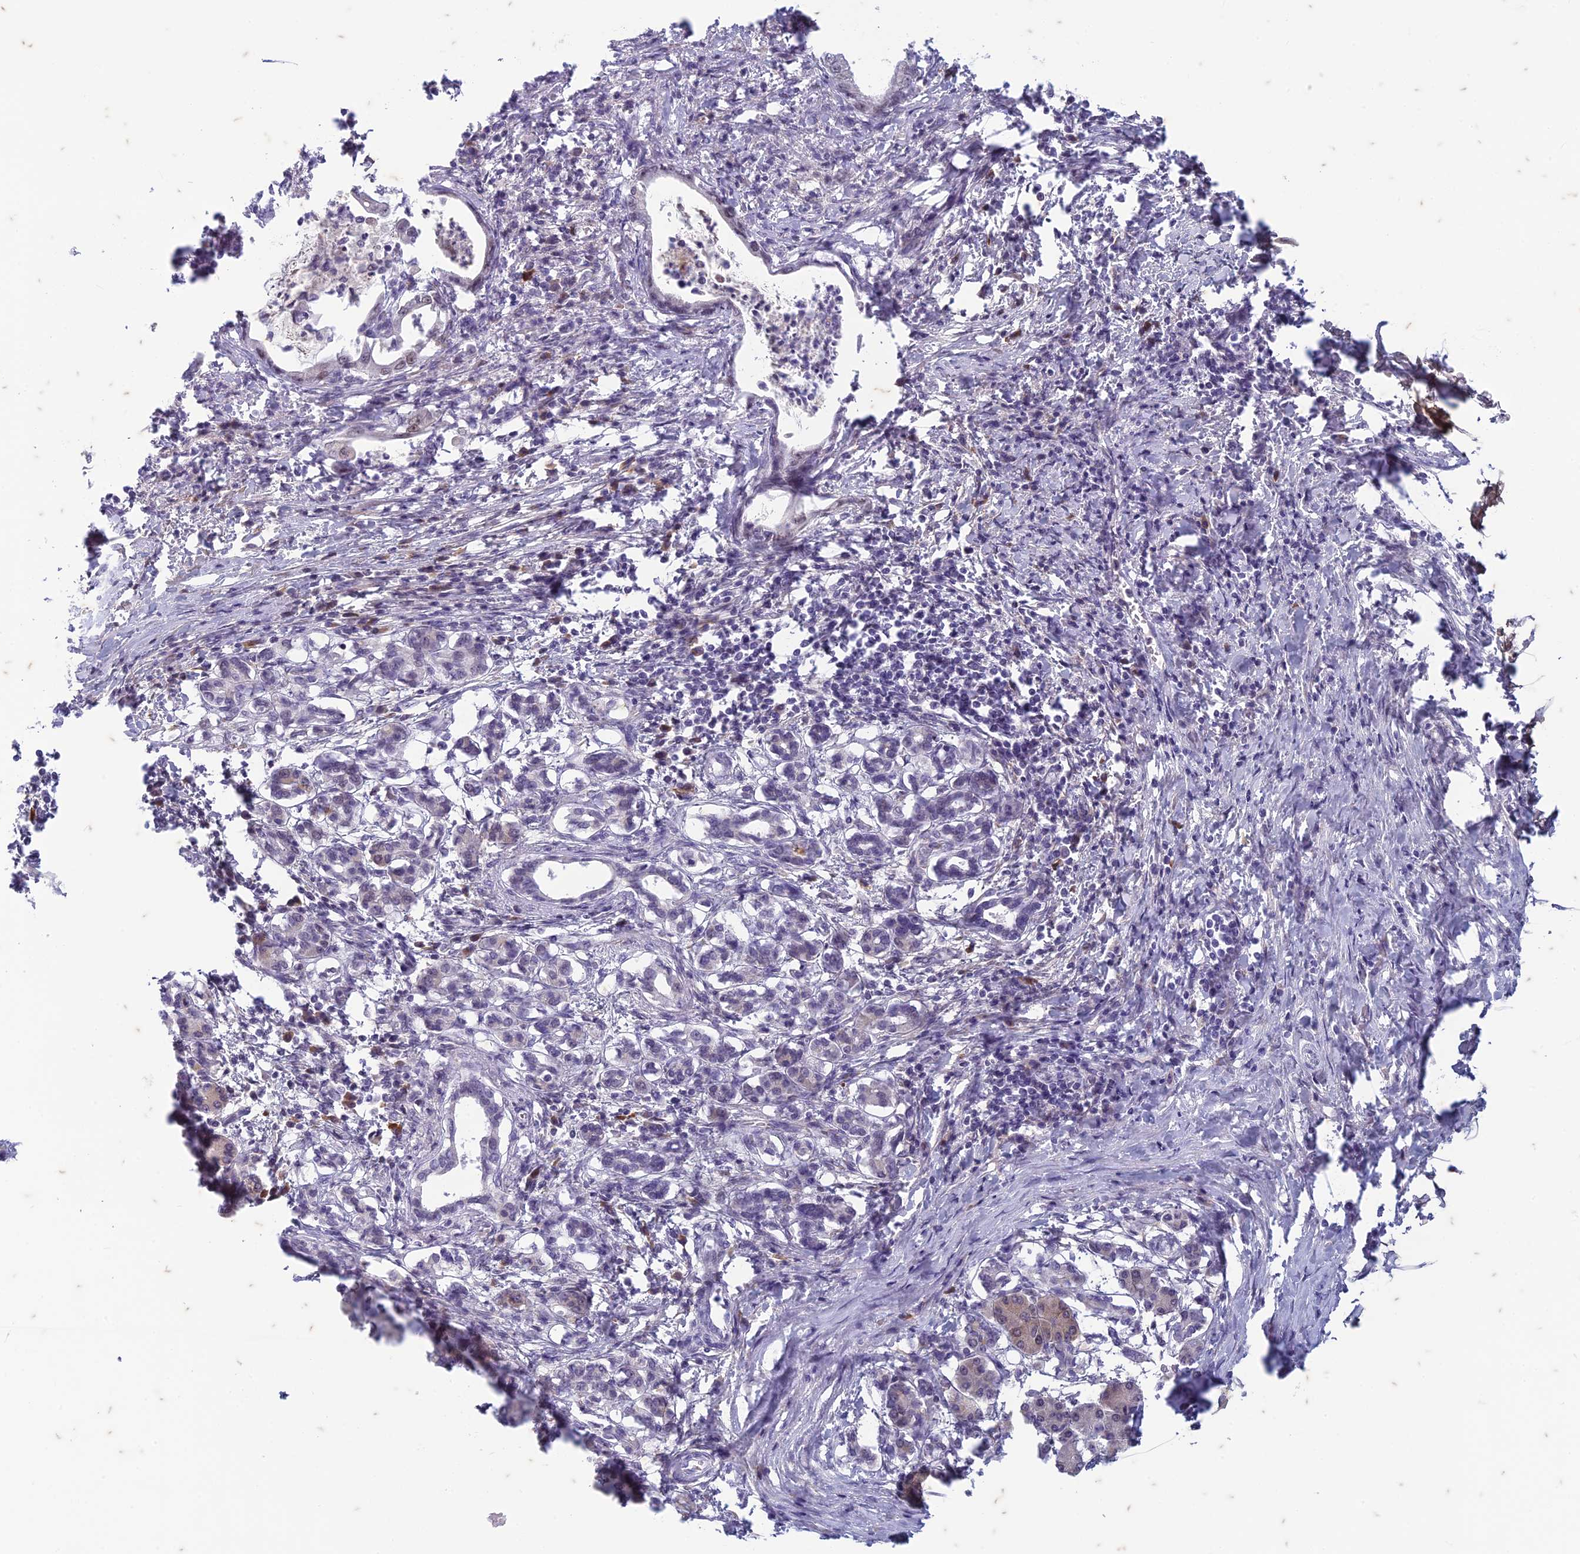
{"staining": {"intensity": "weak", "quantity": "<25%", "location": "nuclear"}, "tissue": "pancreatic cancer", "cell_type": "Tumor cells", "image_type": "cancer", "snomed": [{"axis": "morphology", "description": "Adenocarcinoma, NOS"}, {"axis": "topography", "description": "Pancreas"}], "caption": "This histopathology image is of pancreatic cancer stained with IHC to label a protein in brown with the nuclei are counter-stained blue. There is no expression in tumor cells.", "gene": "PABPN1L", "patient": {"sex": "female", "age": 55}}